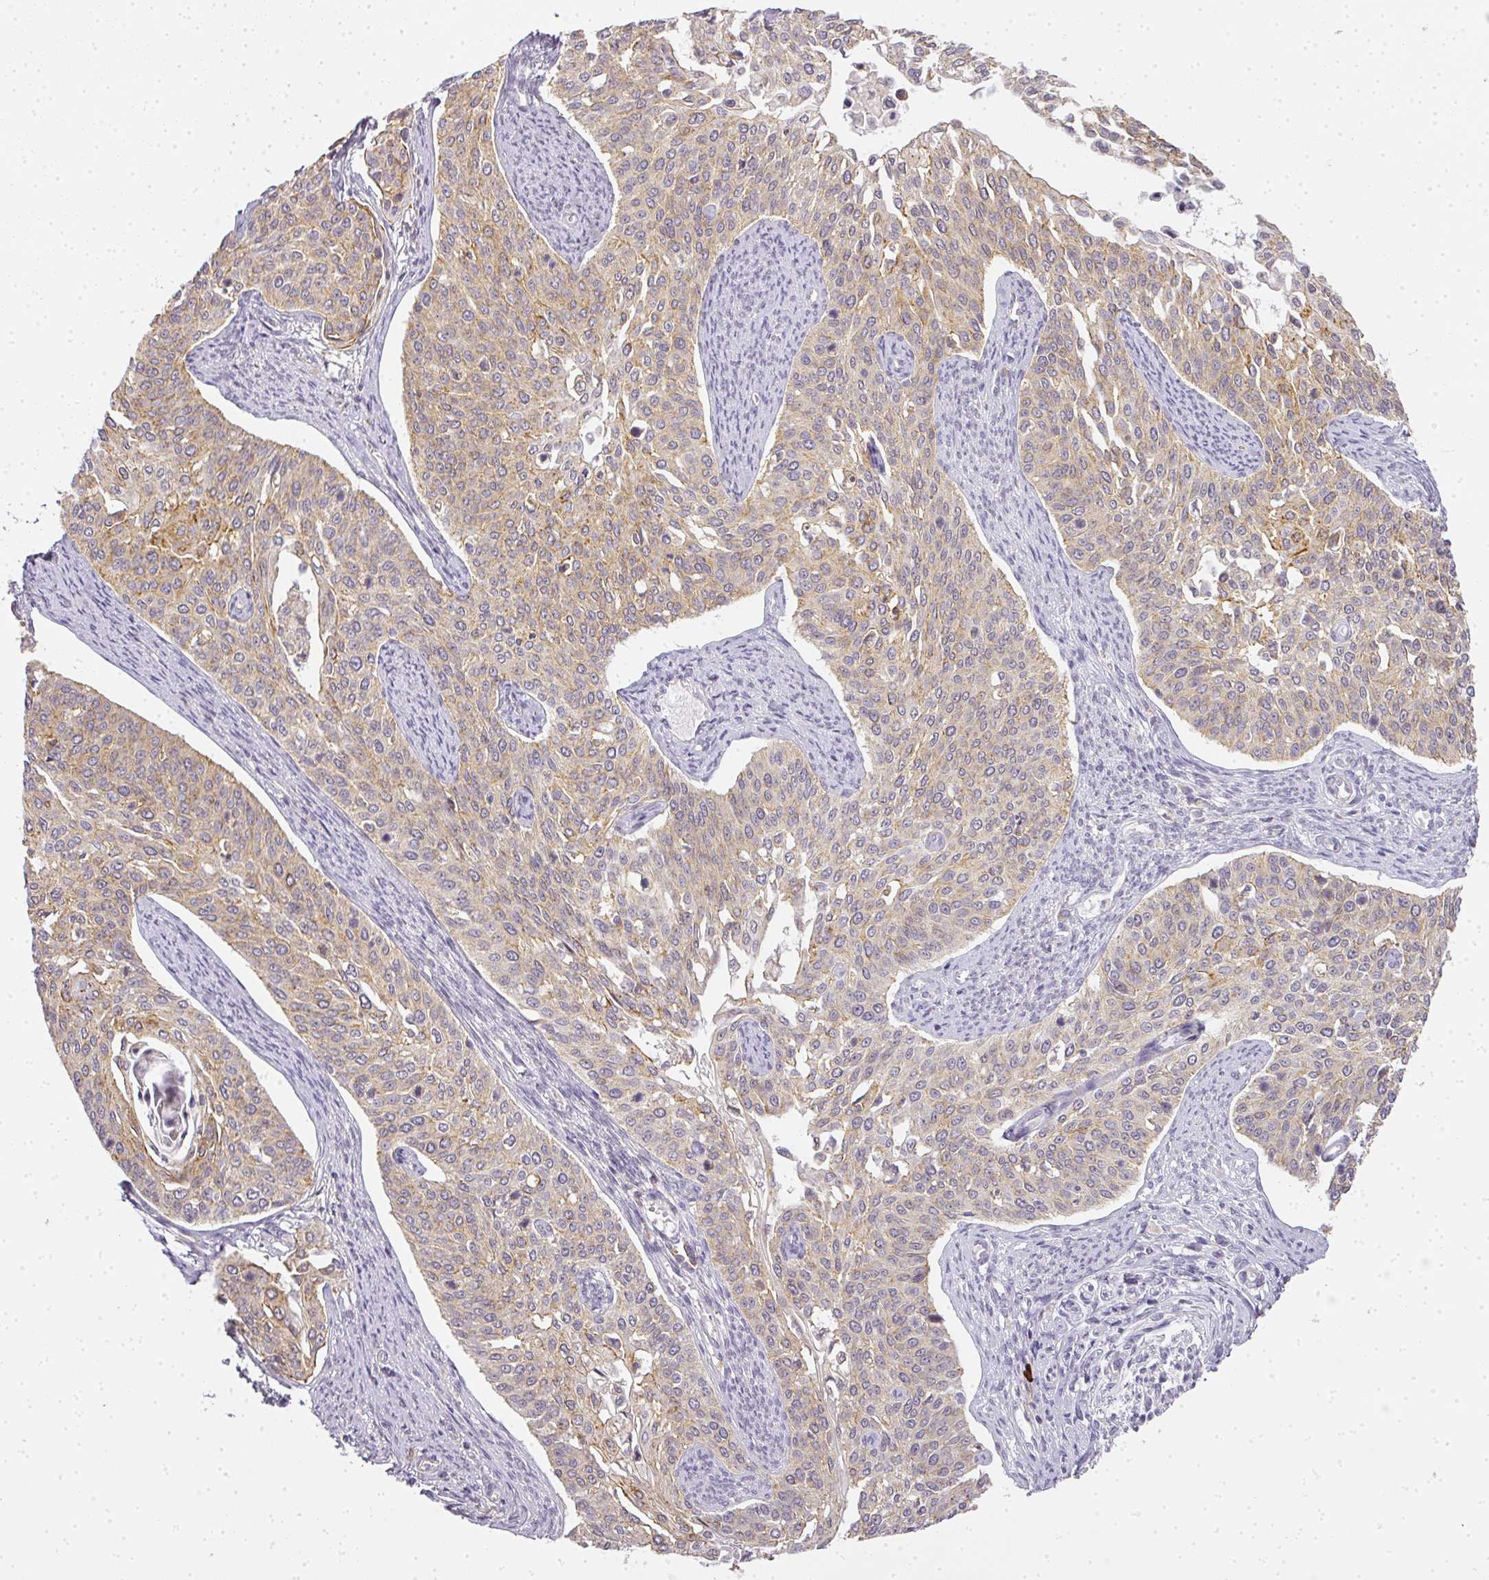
{"staining": {"intensity": "weak", "quantity": ">75%", "location": "cytoplasmic/membranous"}, "tissue": "cervical cancer", "cell_type": "Tumor cells", "image_type": "cancer", "snomed": [{"axis": "morphology", "description": "Squamous cell carcinoma, NOS"}, {"axis": "topography", "description": "Cervix"}], "caption": "Protein expression analysis of squamous cell carcinoma (cervical) demonstrates weak cytoplasmic/membranous expression in approximately >75% of tumor cells.", "gene": "MED19", "patient": {"sex": "female", "age": 44}}